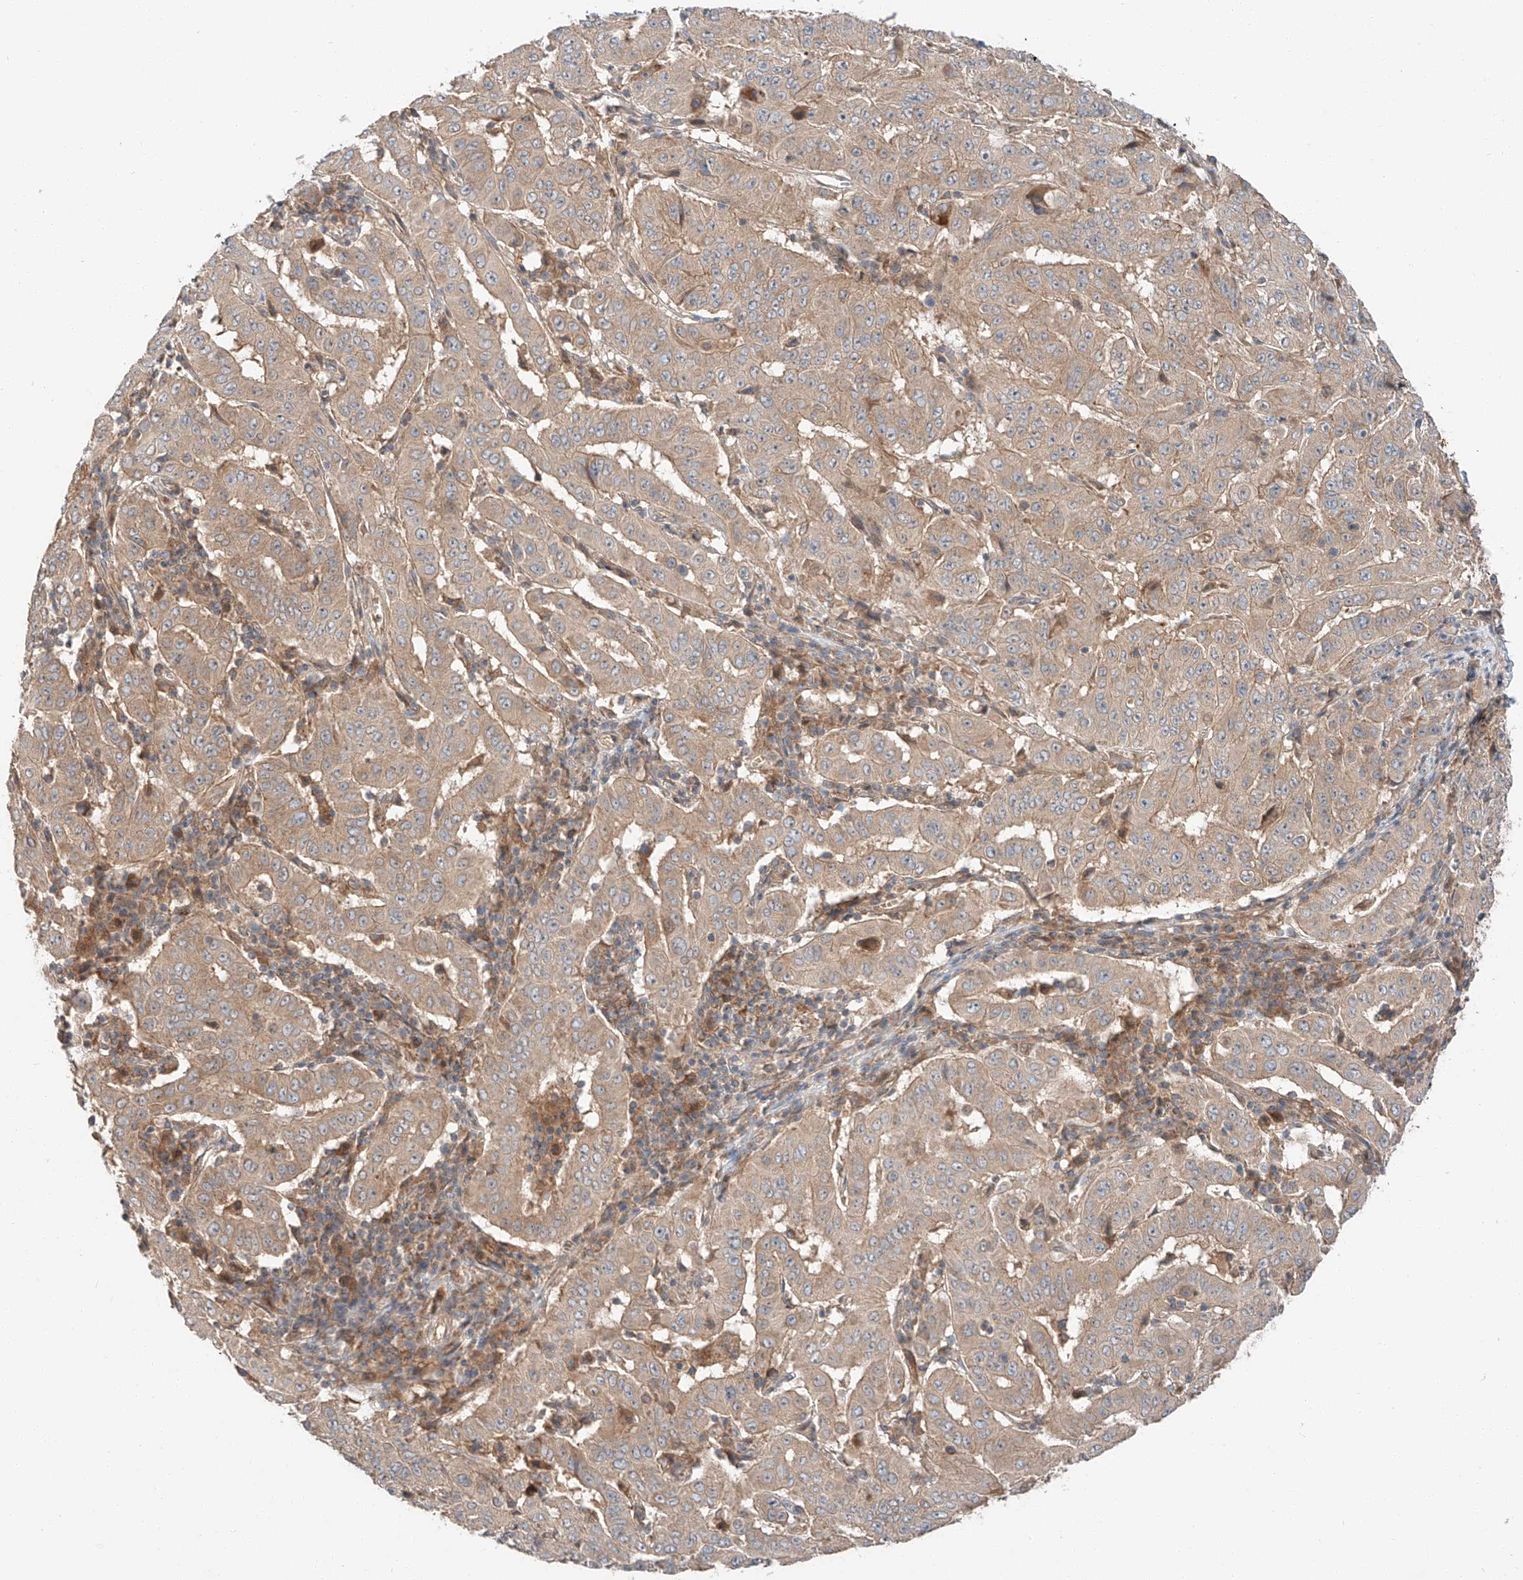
{"staining": {"intensity": "moderate", "quantity": ">75%", "location": "cytoplasmic/membranous"}, "tissue": "pancreatic cancer", "cell_type": "Tumor cells", "image_type": "cancer", "snomed": [{"axis": "morphology", "description": "Adenocarcinoma, NOS"}, {"axis": "topography", "description": "Pancreas"}], "caption": "This is a histology image of IHC staining of adenocarcinoma (pancreatic), which shows moderate staining in the cytoplasmic/membranous of tumor cells.", "gene": "XPNPEP1", "patient": {"sex": "male", "age": 63}}